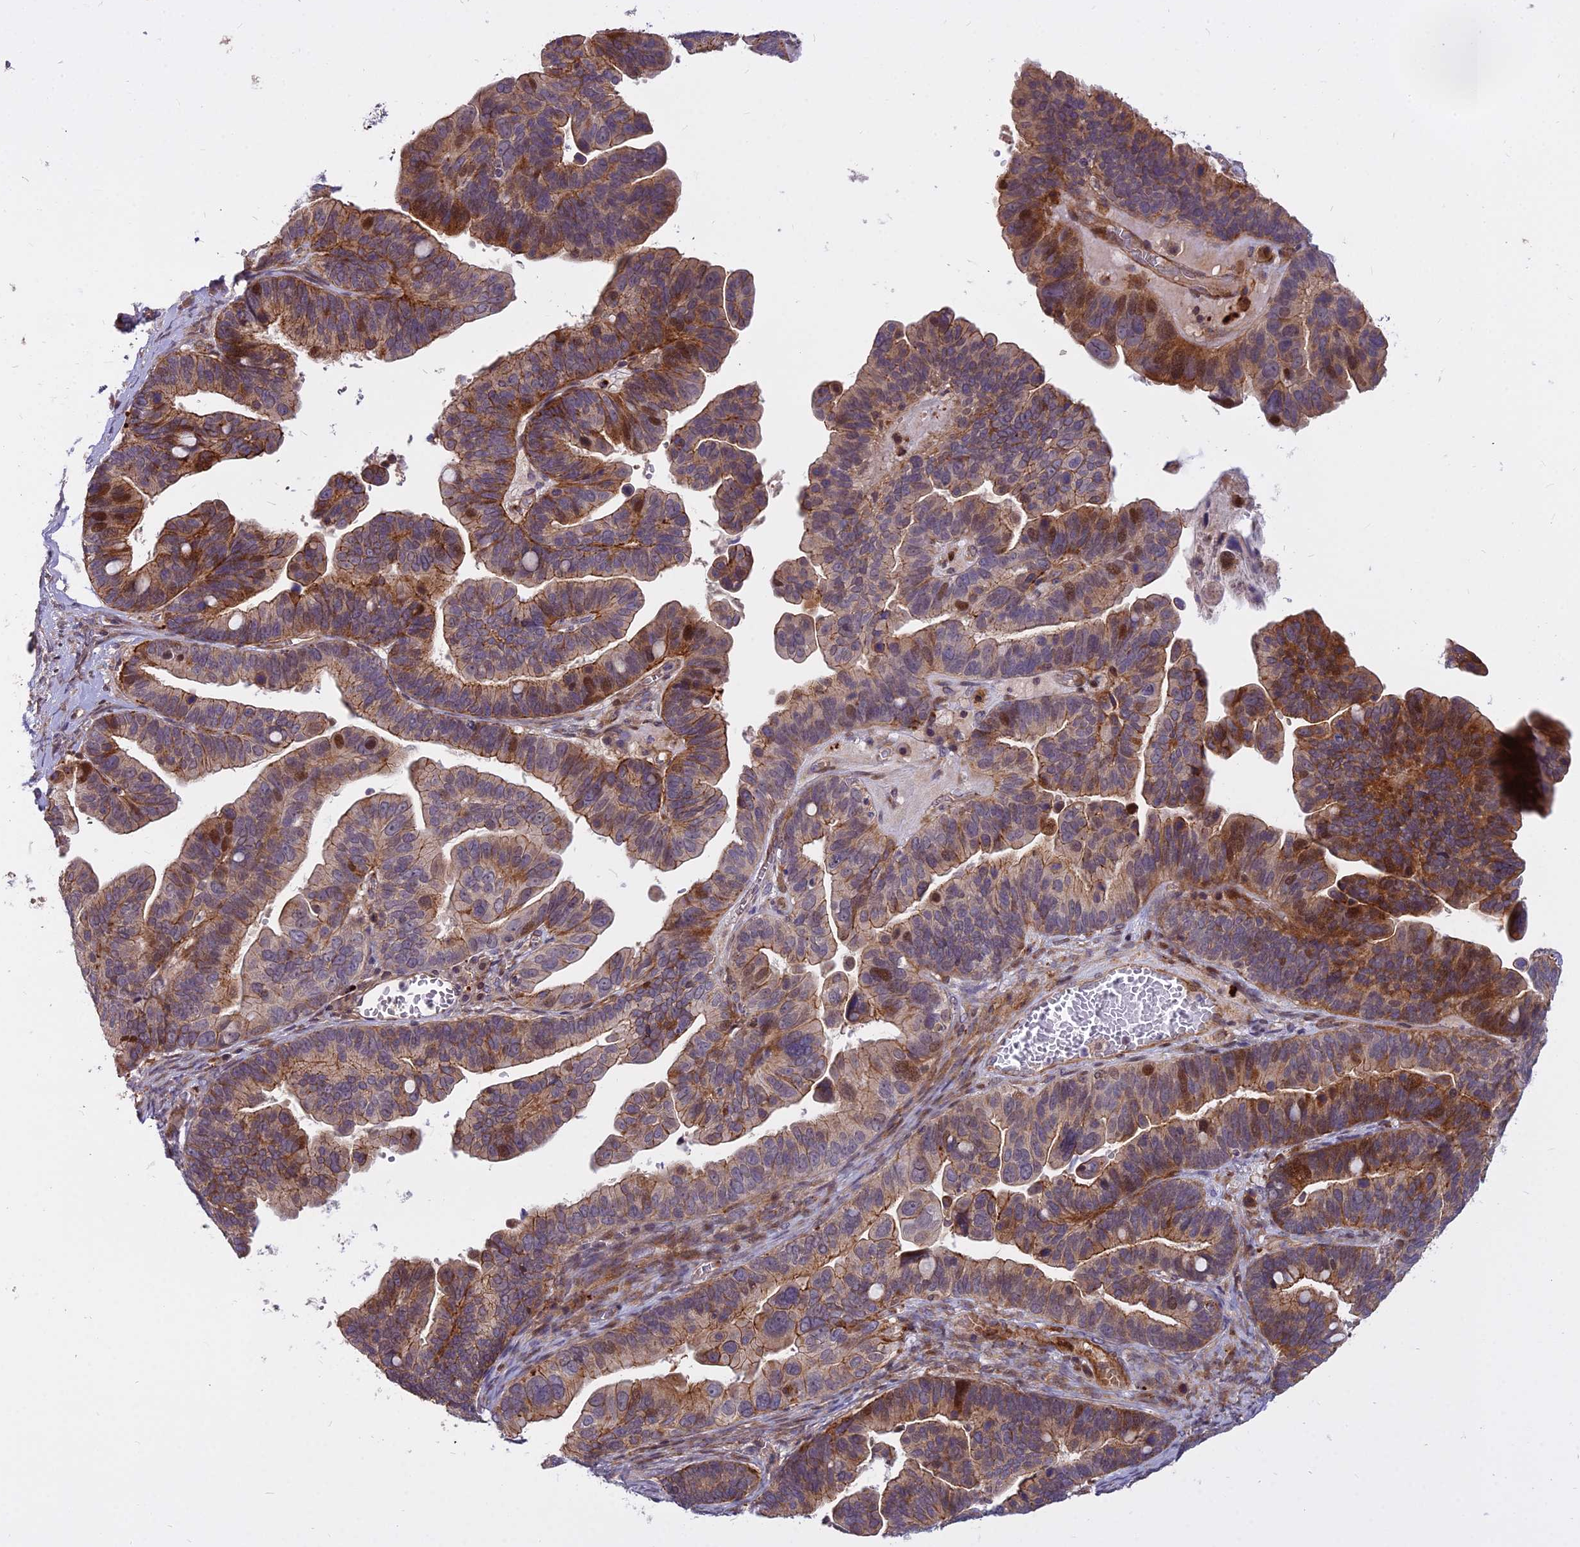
{"staining": {"intensity": "moderate", "quantity": "25%-75%", "location": "cytoplasmic/membranous,nuclear"}, "tissue": "ovarian cancer", "cell_type": "Tumor cells", "image_type": "cancer", "snomed": [{"axis": "morphology", "description": "Cystadenocarcinoma, serous, NOS"}, {"axis": "topography", "description": "Ovary"}], "caption": "Immunohistochemistry (IHC) histopathology image of human ovarian serous cystadenocarcinoma stained for a protein (brown), which exhibits medium levels of moderate cytoplasmic/membranous and nuclear expression in about 25%-75% of tumor cells.", "gene": "GLYATL3", "patient": {"sex": "female", "age": 56}}